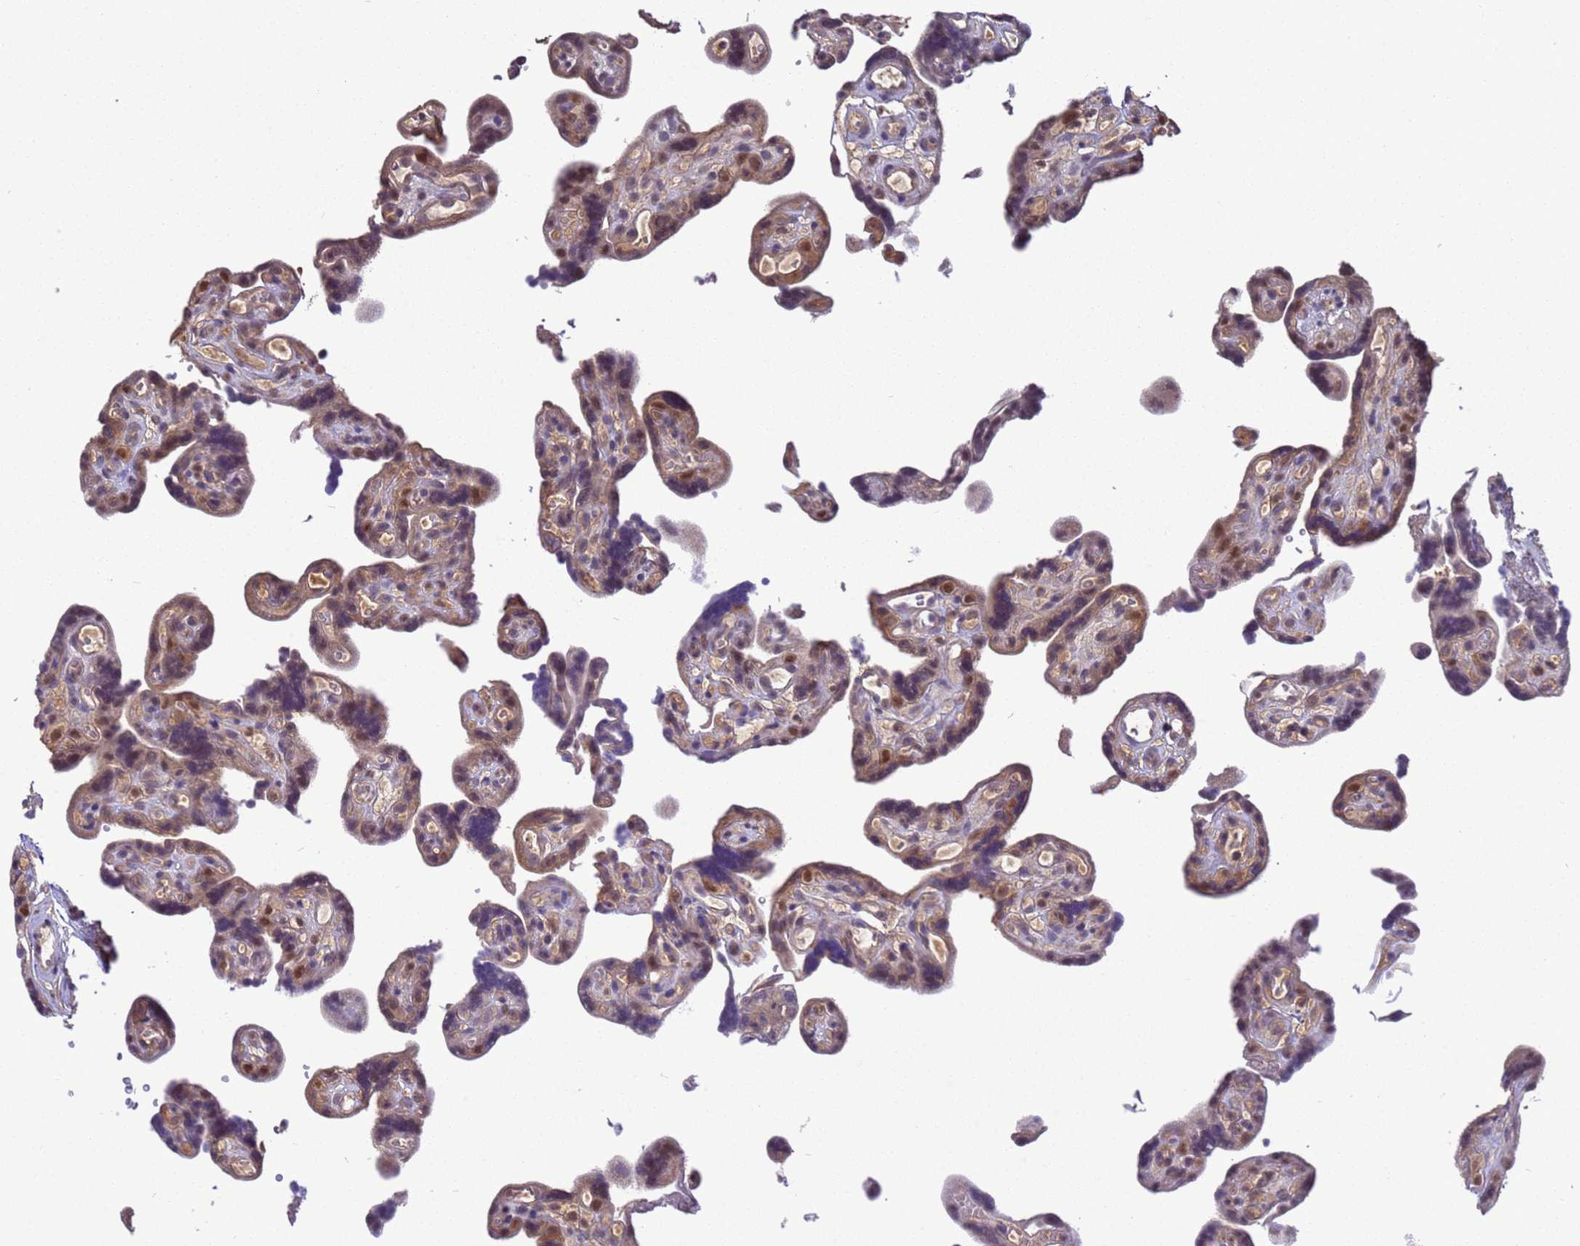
{"staining": {"intensity": "moderate", "quantity": ">75%", "location": "cytoplasmic/membranous,nuclear"}, "tissue": "placenta", "cell_type": "Decidual cells", "image_type": "normal", "snomed": [{"axis": "morphology", "description": "Normal tissue, NOS"}, {"axis": "topography", "description": "Placenta"}], "caption": "Placenta stained with immunohistochemistry shows moderate cytoplasmic/membranous,nuclear positivity in approximately >75% of decidual cells. (DAB (3,3'-diaminobenzidine) IHC, brown staining for protein, blue staining for nuclei).", "gene": "ZFP69B", "patient": {"sex": "female", "age": 30}}